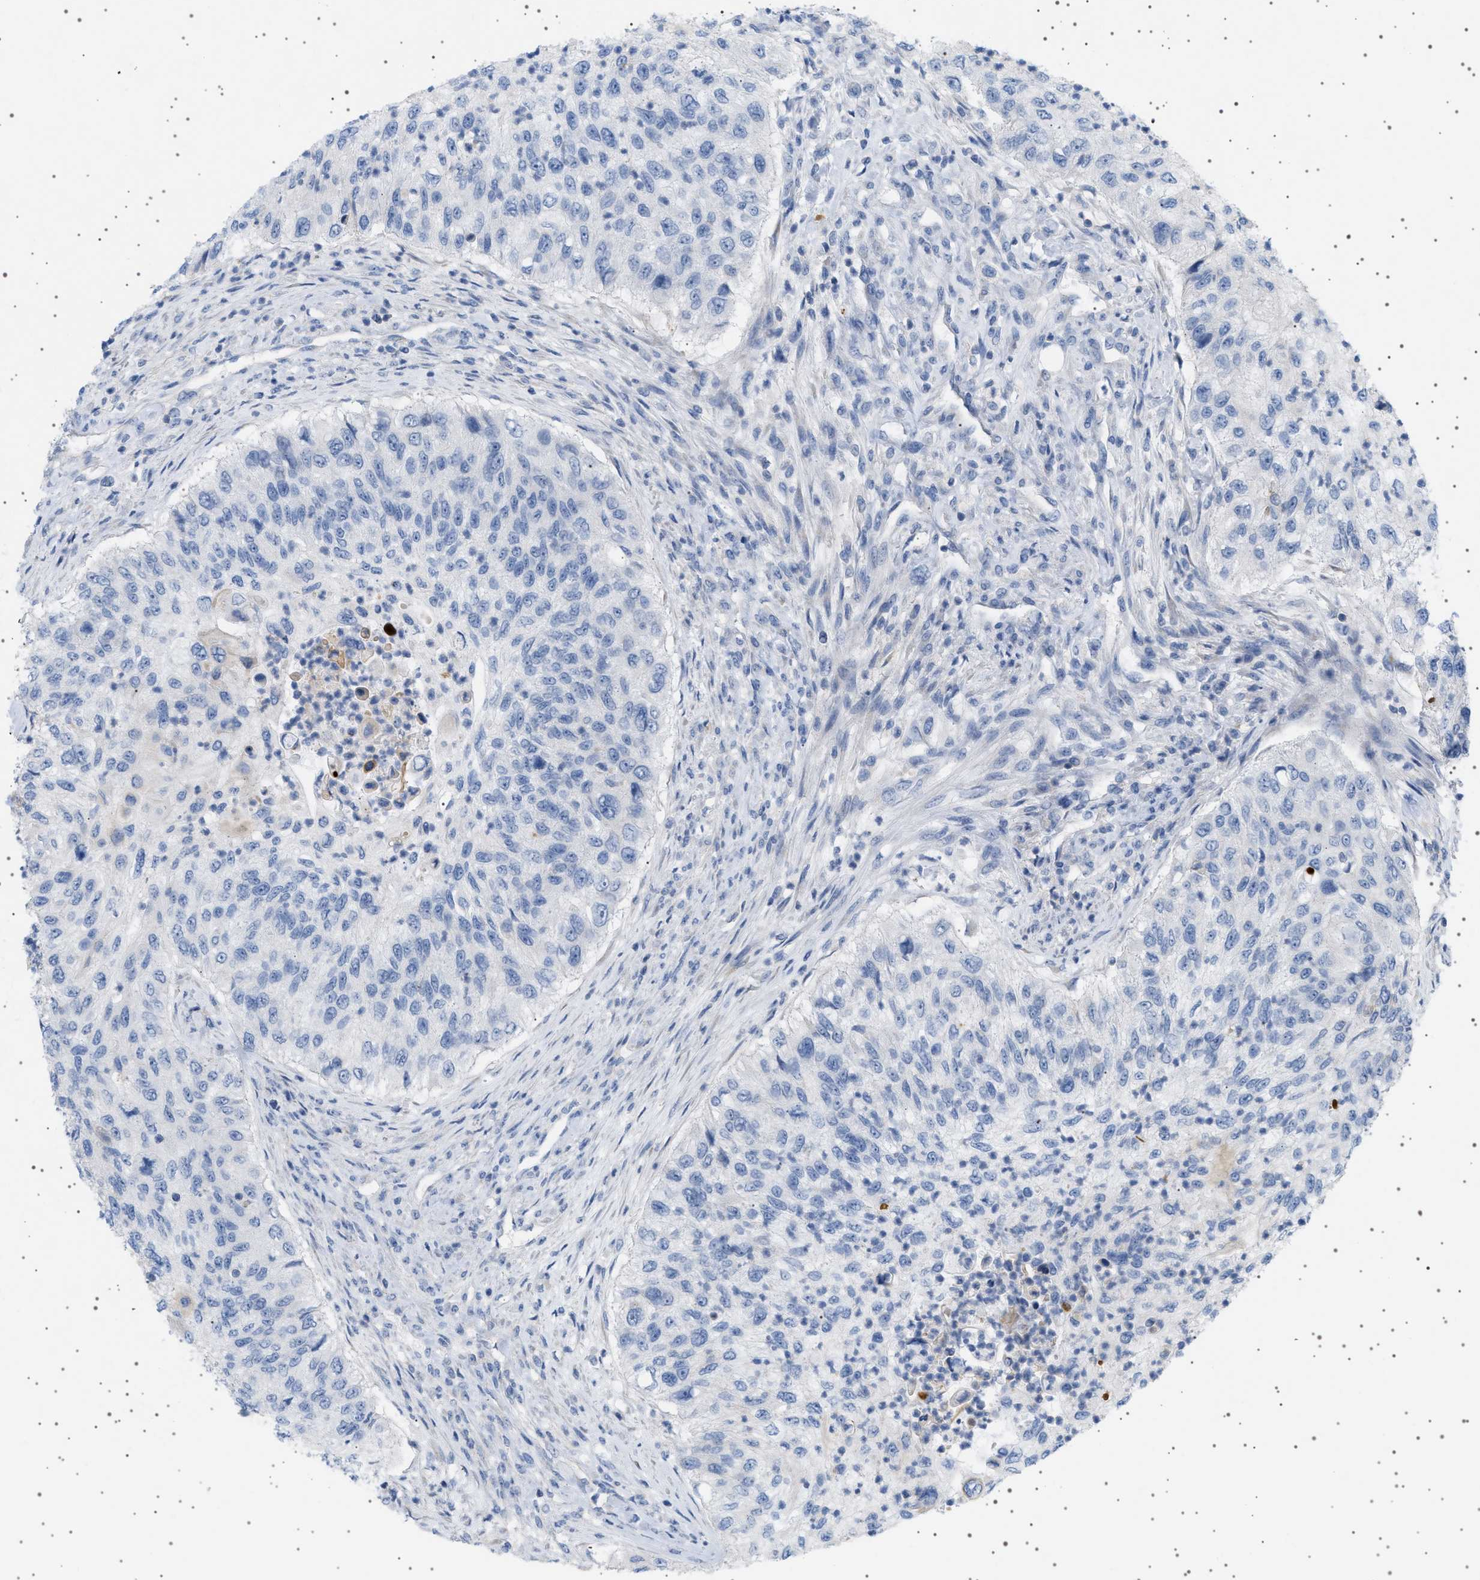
{"staining": {"intensity": "negative", "quantity": "none", "location": "none"}, "tissue": "urothelial cancer", "cell_type": "Tumor cells", "image_type": "cancer", "snomed": [{"axis": "morphology", "description": "Urothelial carcinoma, High grade"}, {"axis": "topography", "description": "Urinary bladder"}], "caption": "High power microscopy histopathology image of an immunohistochemistry (IHC) photomicrograph of urothelial cancer, revealing no significant positivity in tumor cells. The staining was performed using DAB to visualize the protein expression in brown, while the nuclei were stained in blue with hematoxylin (Magnification: 20x).", "gene": "ADCY10", "patient": {"sex": "female", "age": 60}}